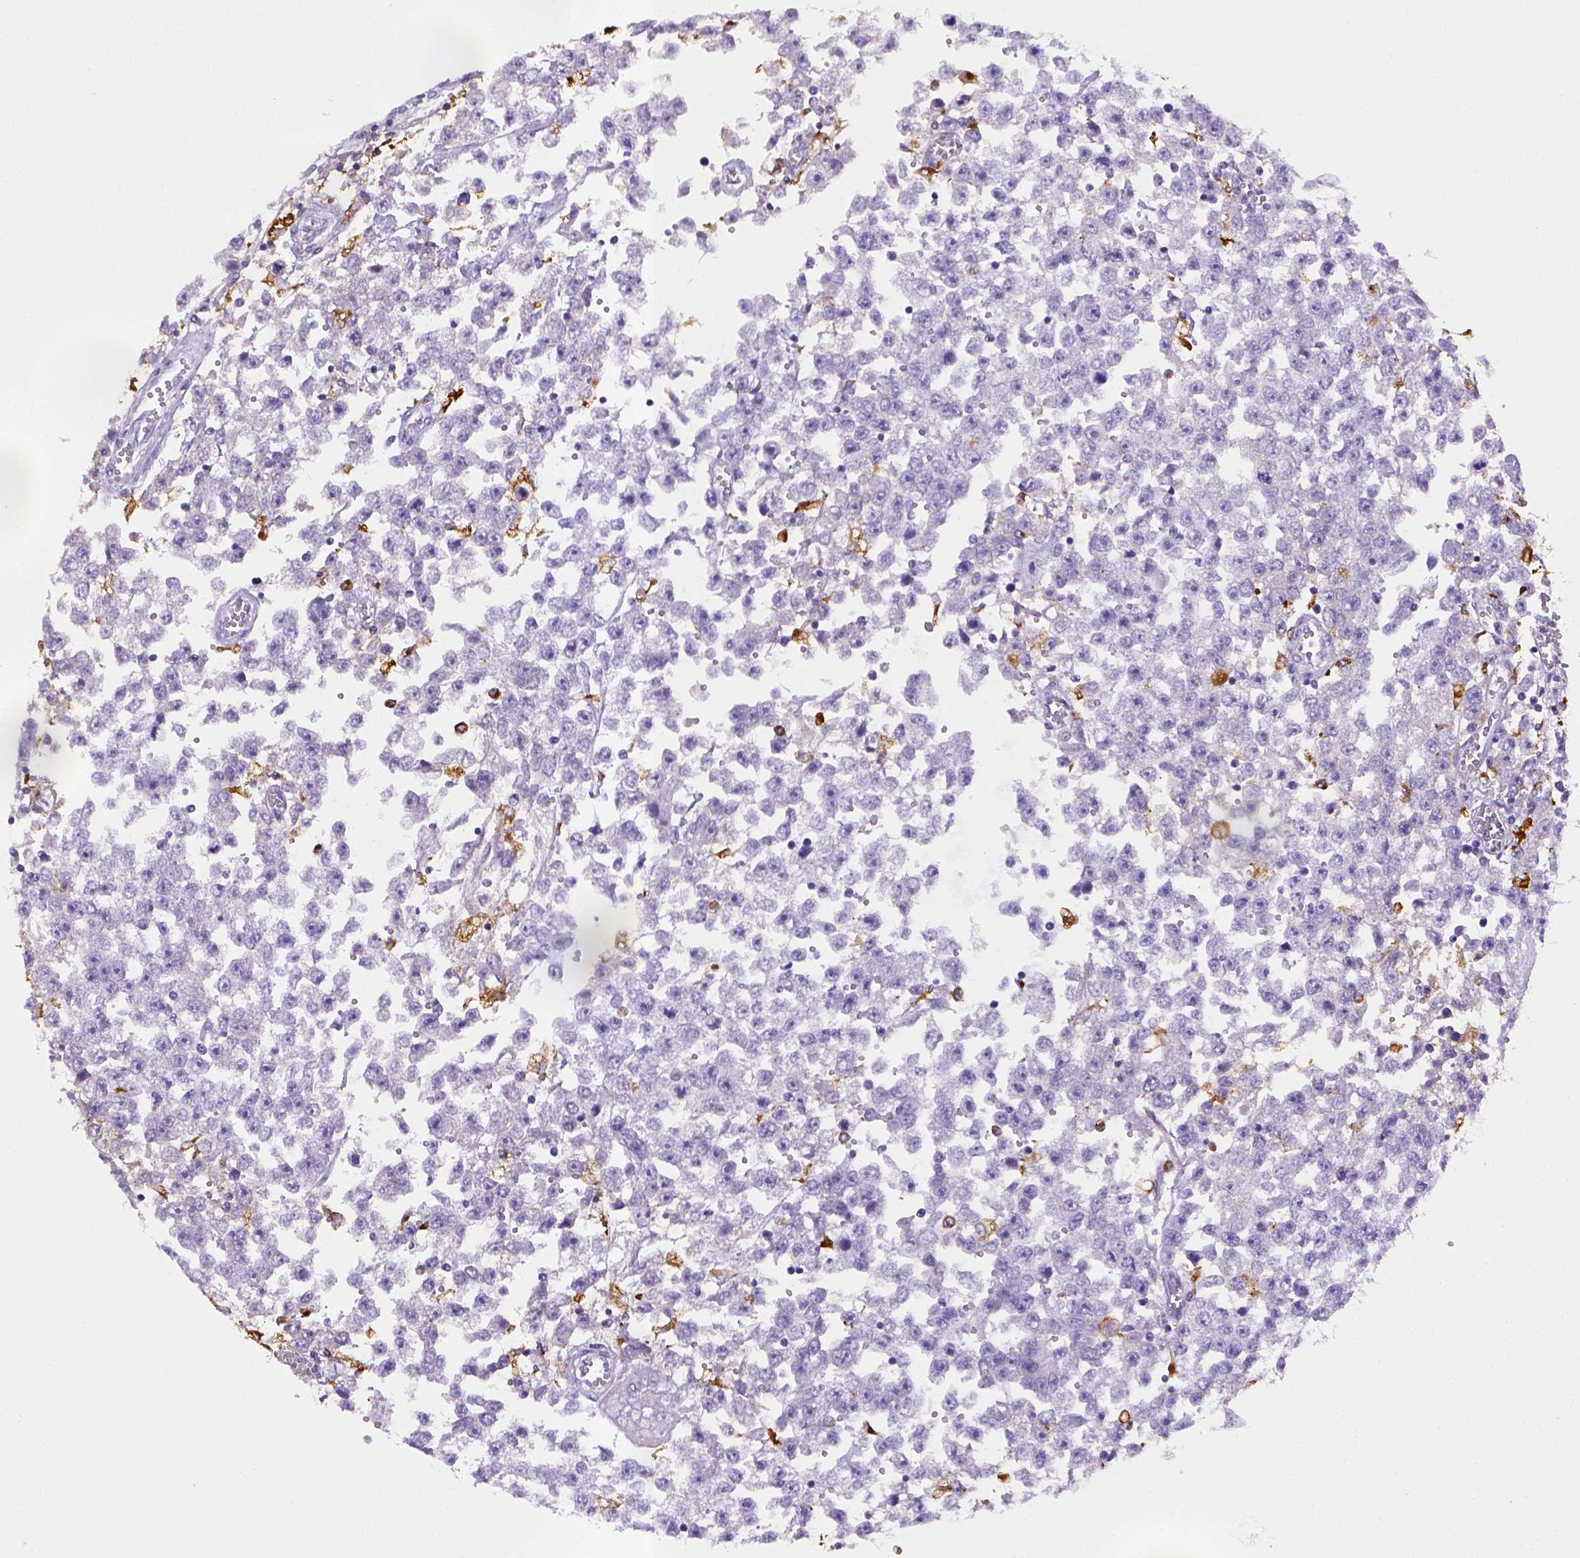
{"staining": {"intensity": "negative", "quantity": "none", "location": "none"}, "tissue": "testis cancer", "cell_type": "Tumor cells", "image_type": "cancer", "snomed": [{"axis": "morphology", "description": "Seminoma, NOS"}, {"axis": "topography", "description": "Testis"}], "caption": "An immunohistochemistry image of testis cancer (seminoma) is shown. There is no staining in tumor cells of testis cancer (seminoma).", "gene": "CD68", "patient": {"sex": "male", "age": 34}}